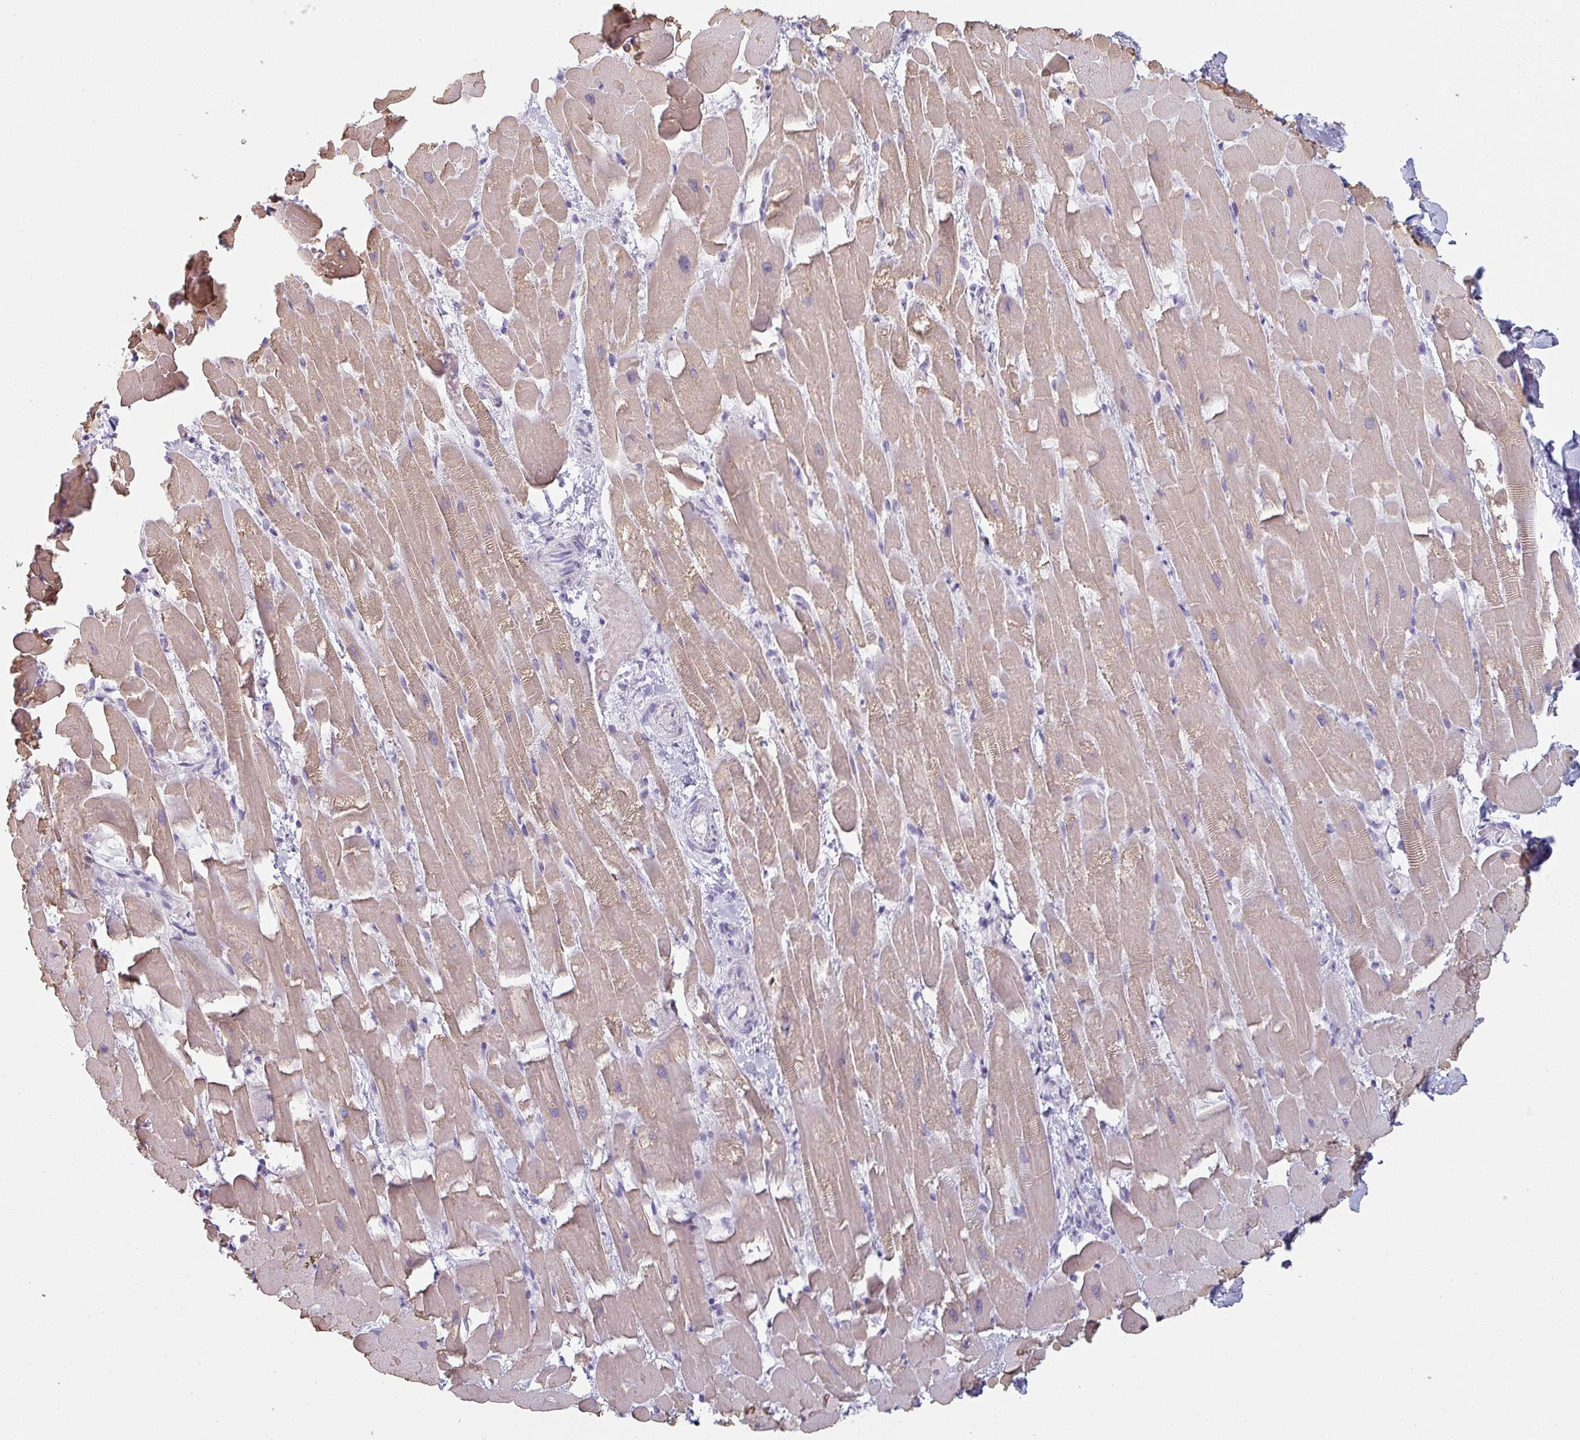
{"staining": {"intensity": "moderate", "quantity": ">75%", "location": "cytoplasmic/membranous"}, "tissue": "heart muscle", "cell_type": "Cardiomyocytes", "image_type": "normal", "snomed": [{"axis": "morphology", "description": "Normal tissue, NOS"}, {"axis": "topography", "description": "Heart"}], "caption": "A photomicrograph showing moderate cytoplasmic/membranous expression in approximately >75% of cardiomyocytes in normal heart muscle, as visualized by brown immunohistochemical staining.", "gene": "SFTPA1", "patient": {"sex": "male", "age": 37}}